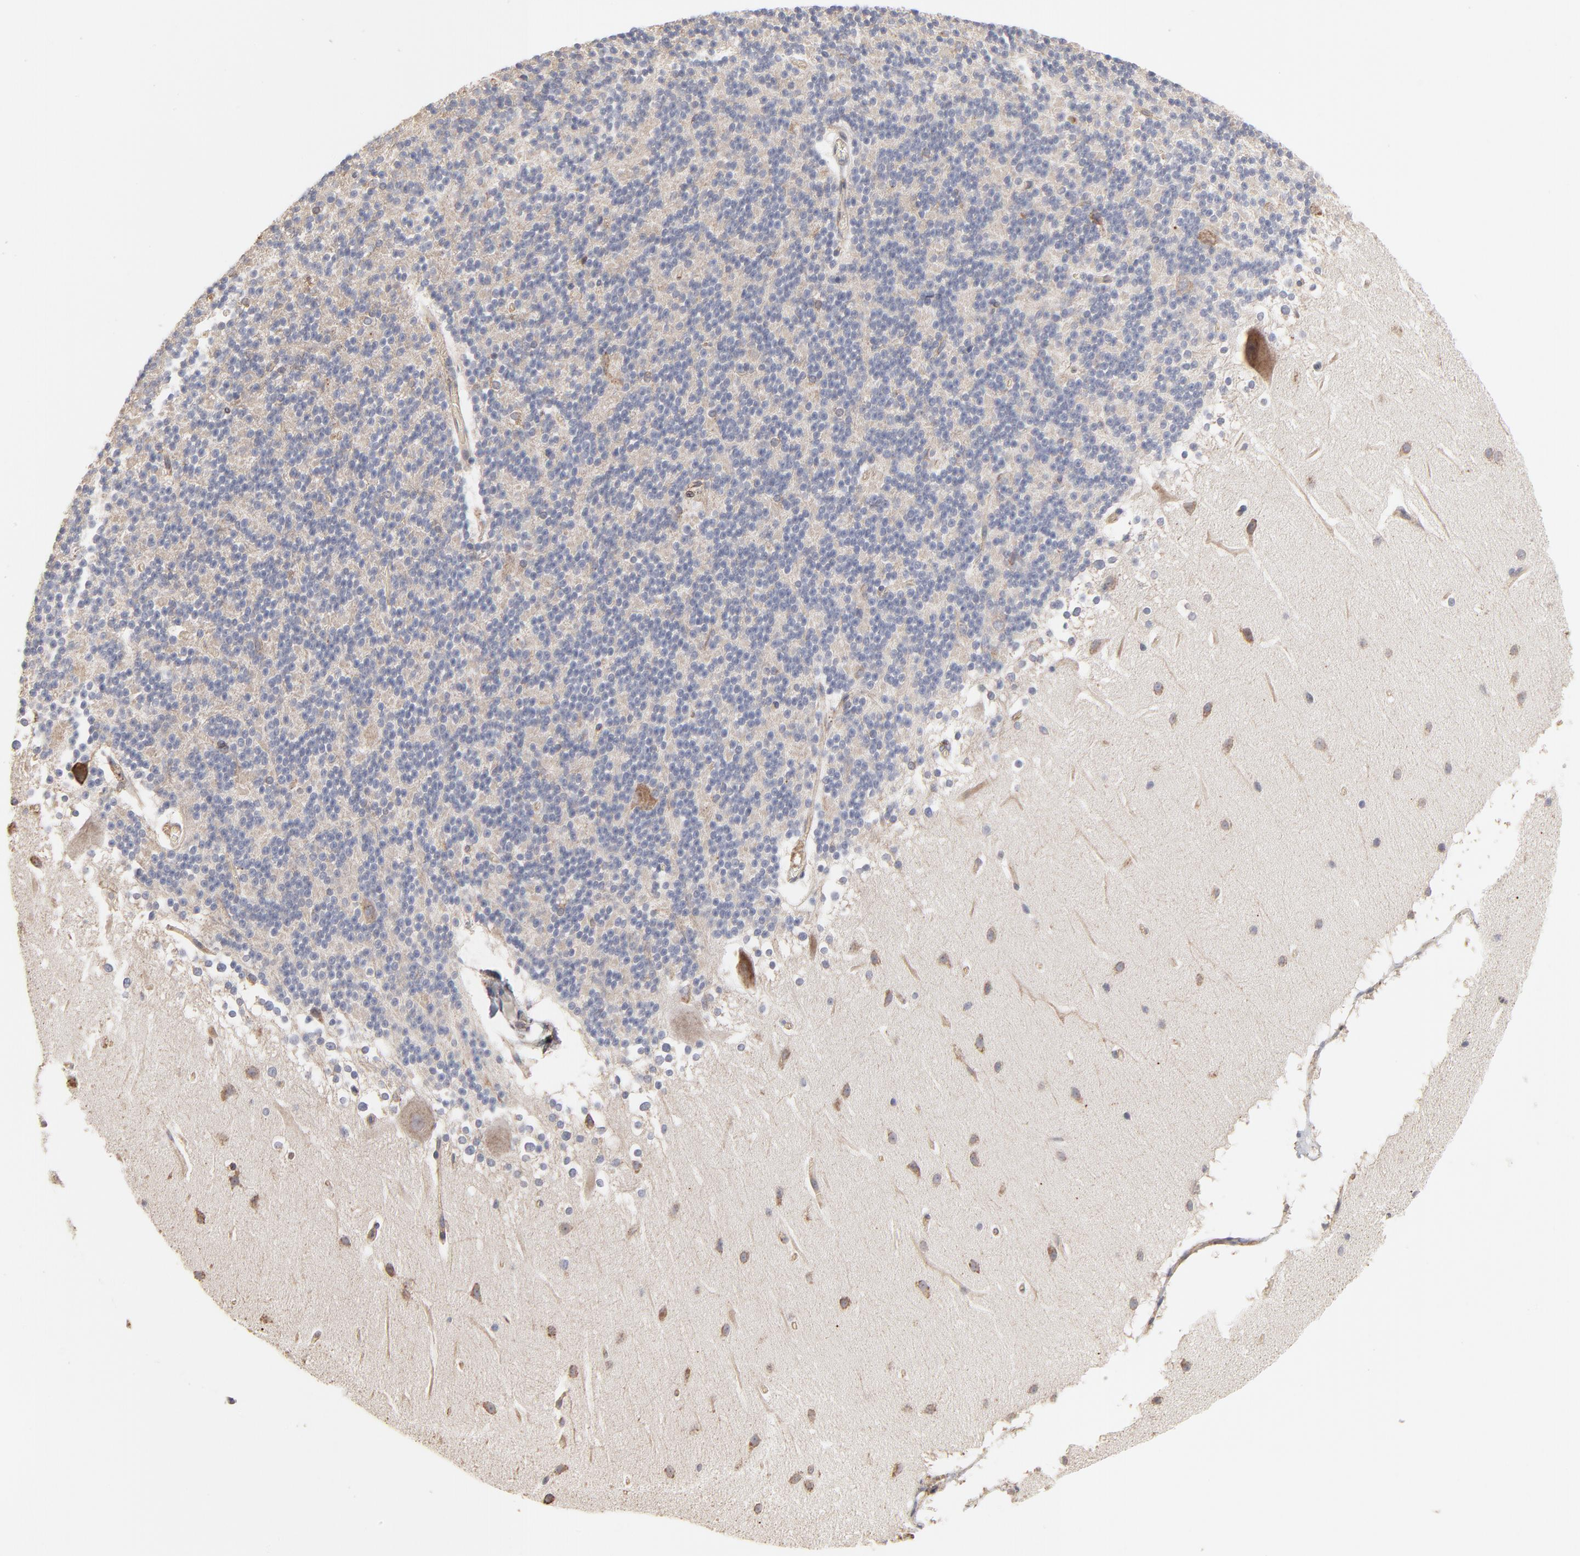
{"staining": {"intensity": "weak", "quantity": "<25%", "location": "cytoplasmic/membranous"}, "tissue": "cerebellum", "cell_type": "Cells in granular layer", "image_type": "normal", "snomed": [{"axis": "morphology", "description": "Normal tissue, NOS"}, {"axis": "topography", "description": "Cerebellum"}], "caption": "High power microscopy photomicrograph of an IHC photomicrograph of normal cerebellum, revealing no significant staining in cells in granular layer.", "gene": "RNF213", "patient": {"sex": "female", "age": 19}}